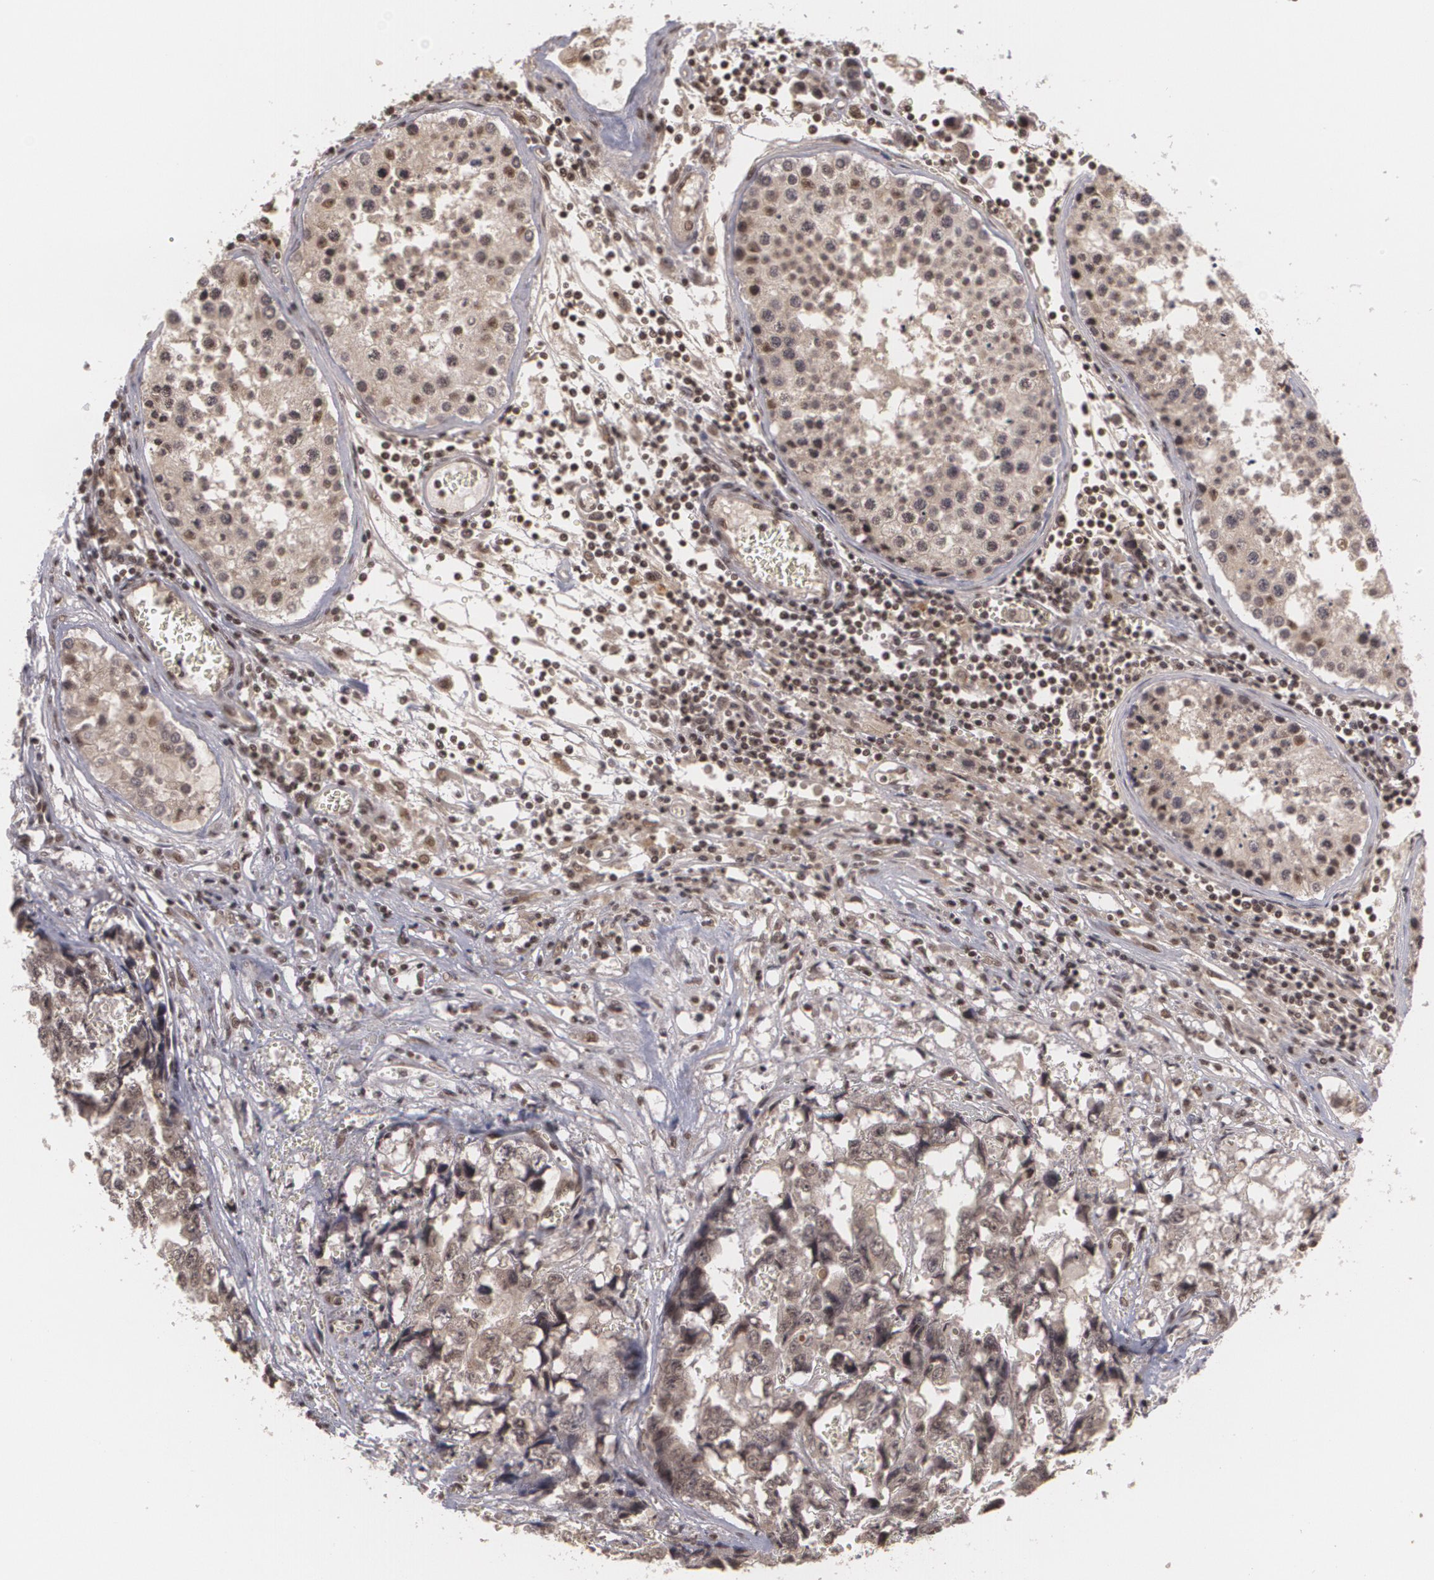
{"staining": {"intensity": "weak", "quantity": ">75%", "location": "nuclear"}, "tissue": "testis cancer", "cell_type": "Tumor cells", "image_type": "cancer", "snomed": [{"axis": "morphology", "description": "Carcinoma, Embryonal, NOS"}, {"axis": "topography", "description": "Testis"}], "caption": "Protein staining of embryonal carcinoma (testis) tissue demonstrates weak nuclear positivity in approximately >75% of tumor cells.", "gene": "RXRB", "patient": {"sex": "male", "age": 31}}